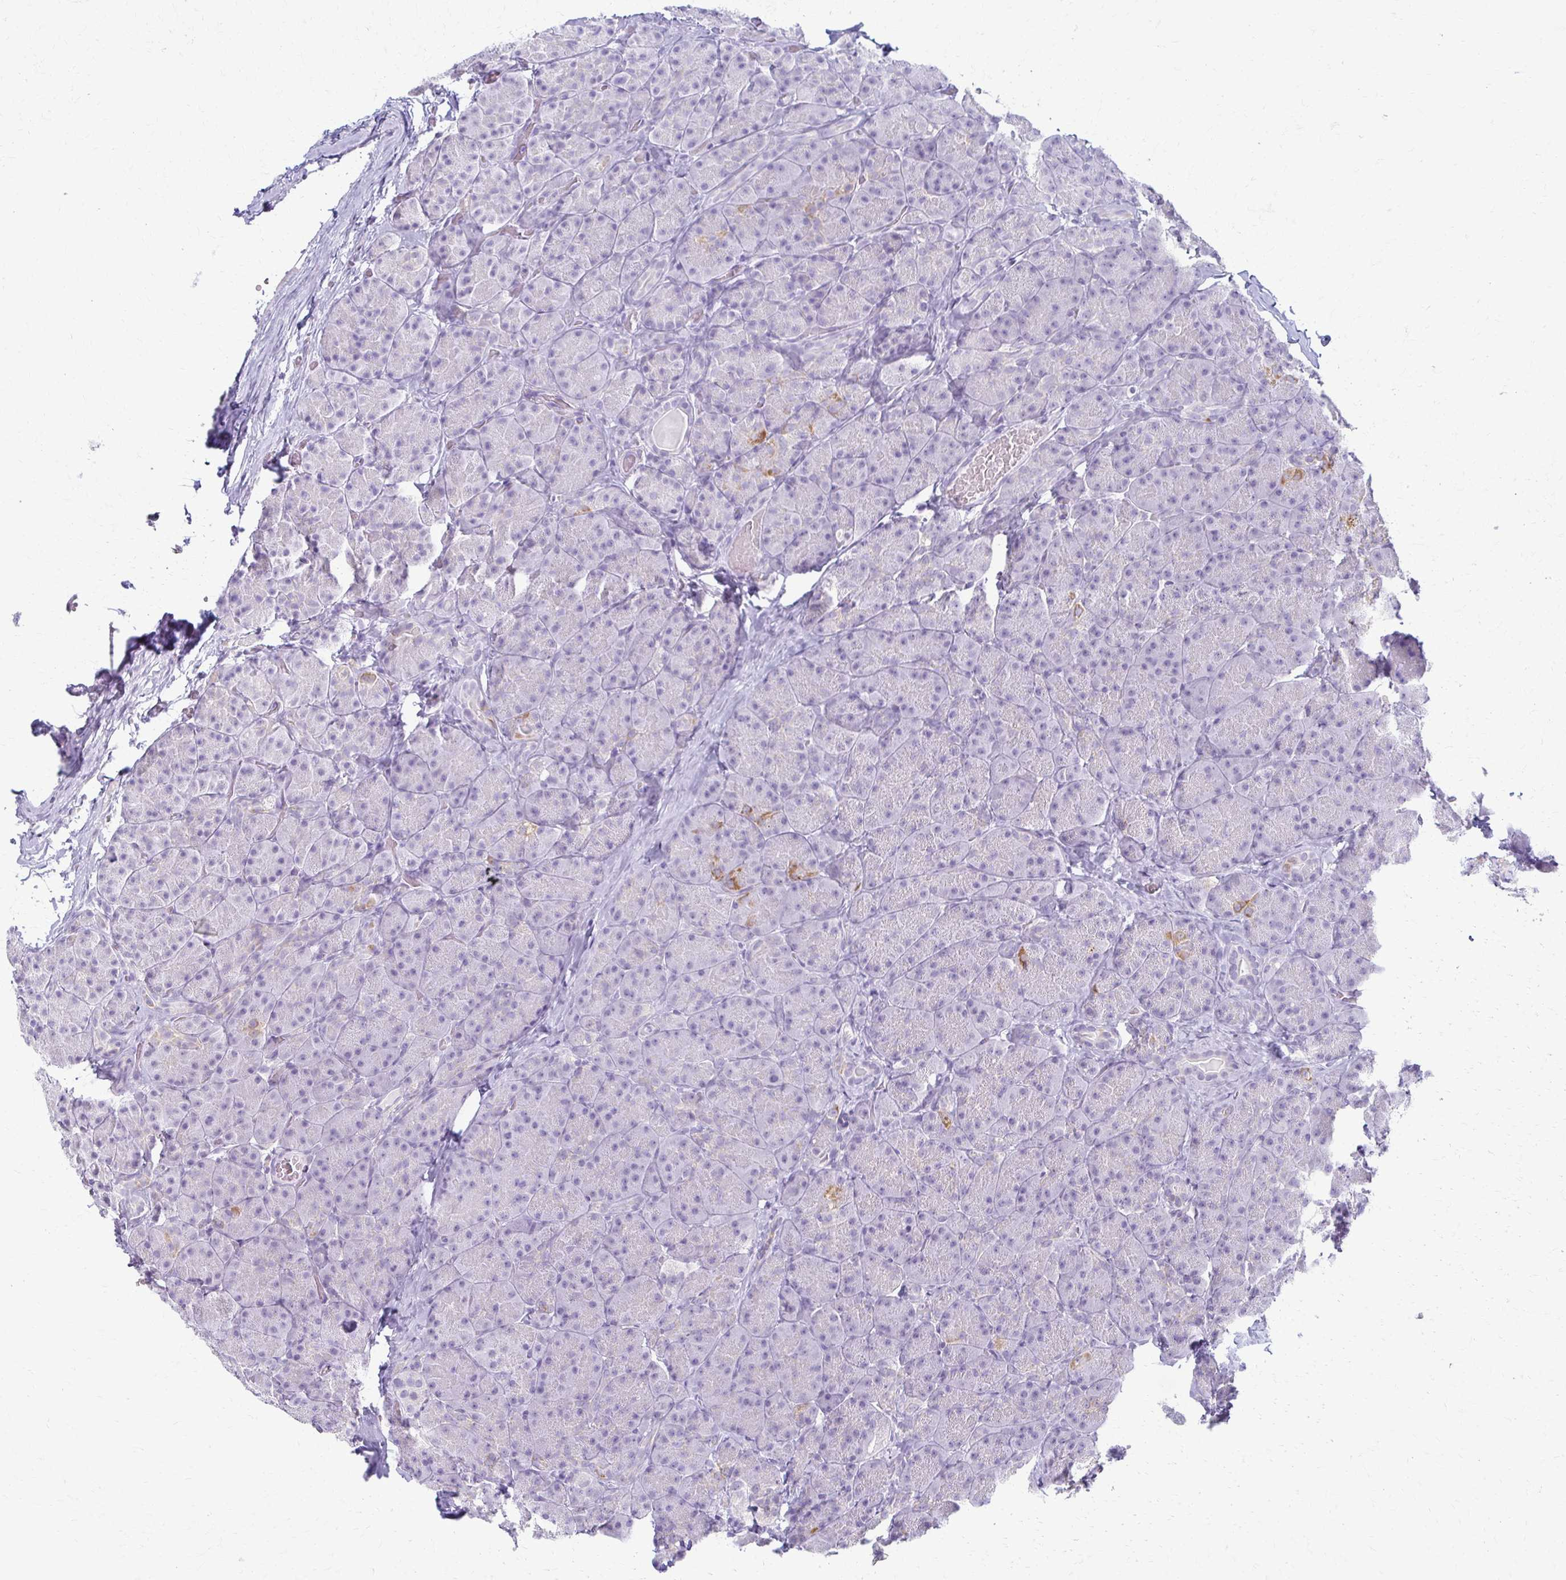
{"staining": {"intensity": "moderate", "quantity": "<25%", "location": "cytoplasmic/membranous"}, "tissue": "pancreas", "cell_type": "Exocrine glandular cells", "image_type": "normal", "snomed": [{"axis": "morphology", "description": "Normal tissue, NOS"}, {"axis": "topography", "description": "Pancreas"}], "caption": "The histopathology image displays a brown stain indicating the presence of a protein in the cytoplasmic/membranous of exocrine glandular cells in pancreas. The protein of interest is shown in brown color, while the nuclei are stained blue.", "gene": "FCGR2A", "patient": {"sex": "male", "age": 57}}